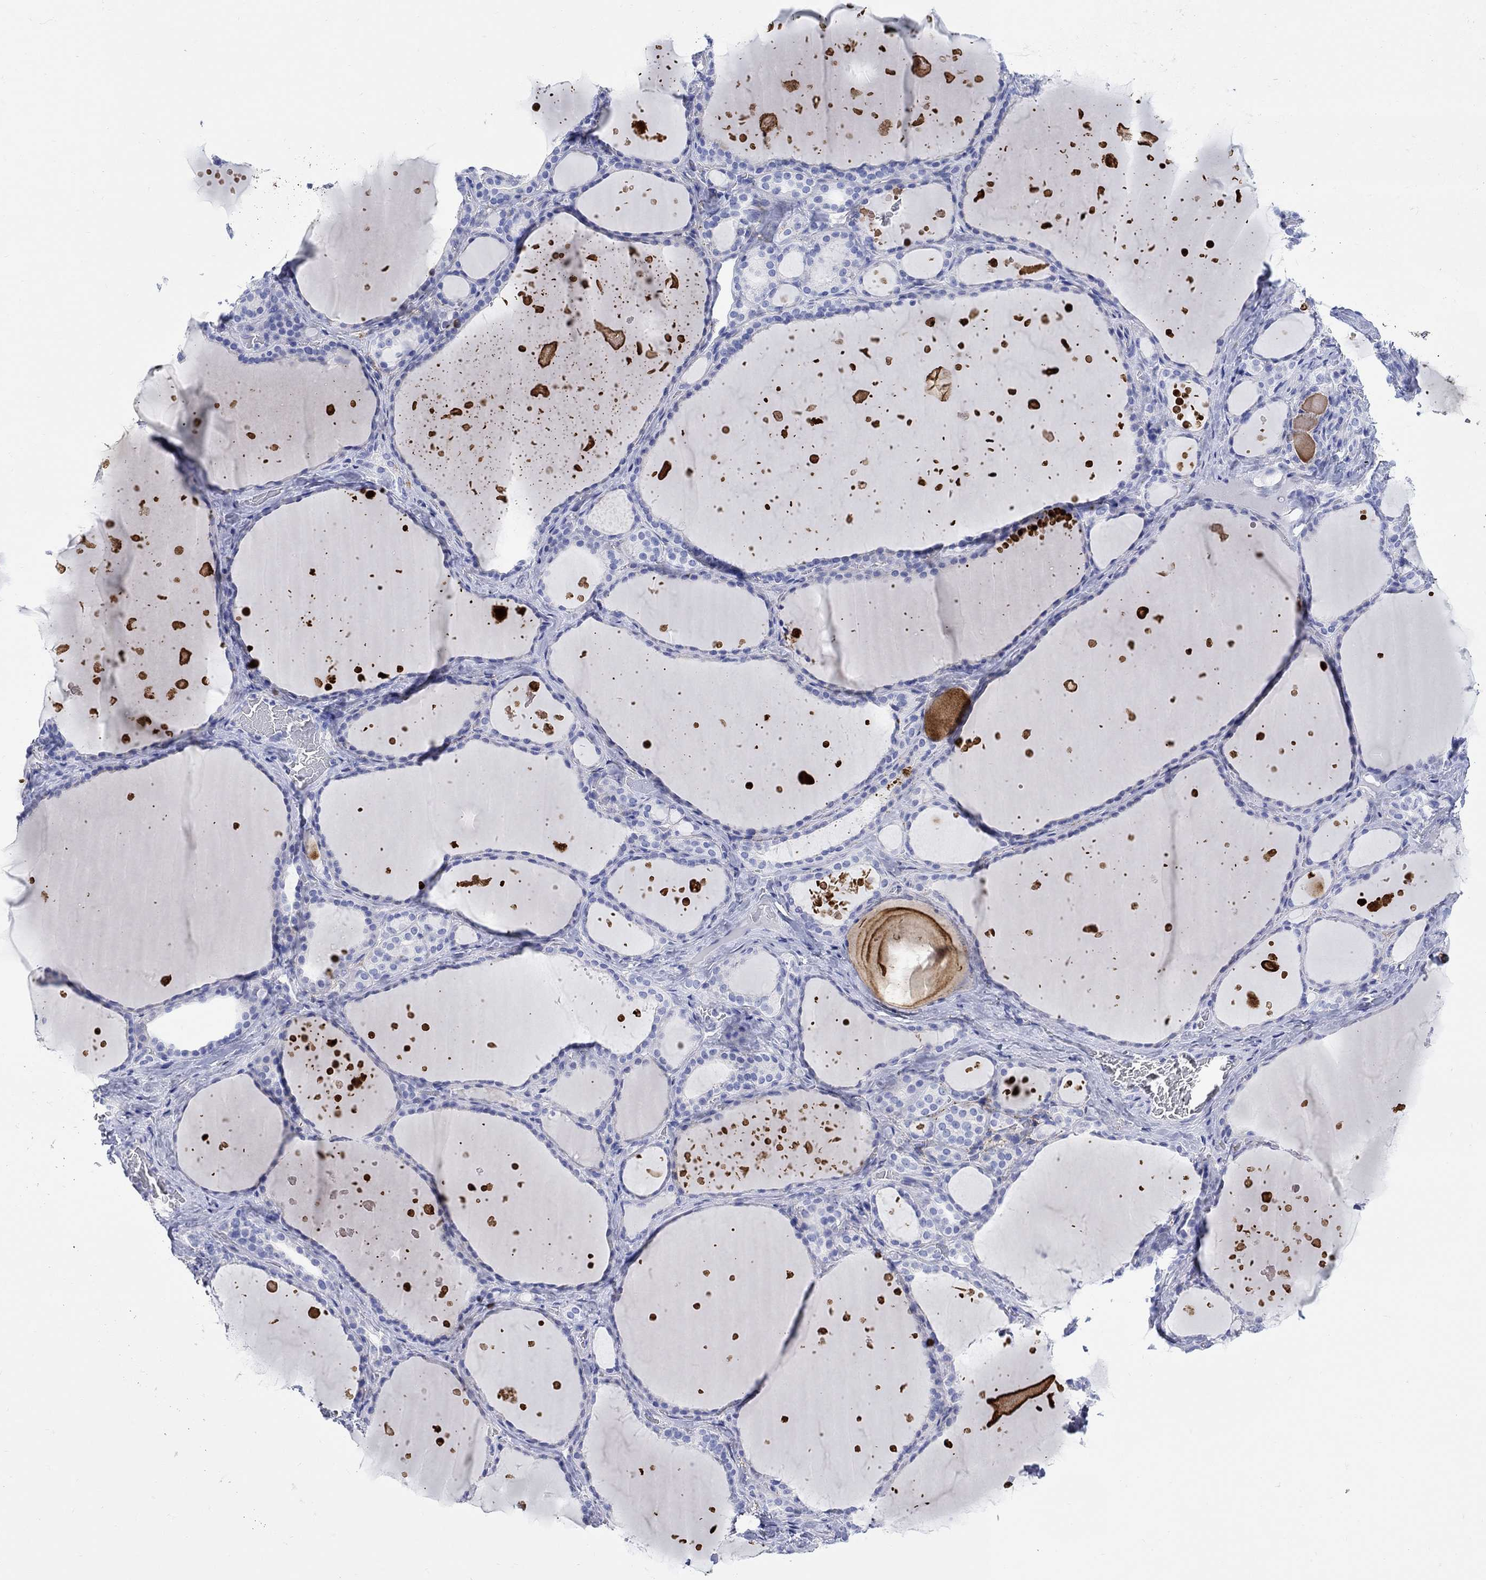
{"staining": {"intensity": "negative", "quantity": "none", "location": "none"}, "tissue": "thyroid gland", "cell_type": "Glandular cells", "image_type": "normal", "snomed": [{"axis": "morphology", "description": "Normal tissue, NOS"}, {"axis": "topography", "description": "Thyroid gland"}], "caption": "The photomicrograph displays no significant expression in glandular cells of thyroid gland.", "gene": "MYL1", "patient": {"sex": "male", "age": 63}}